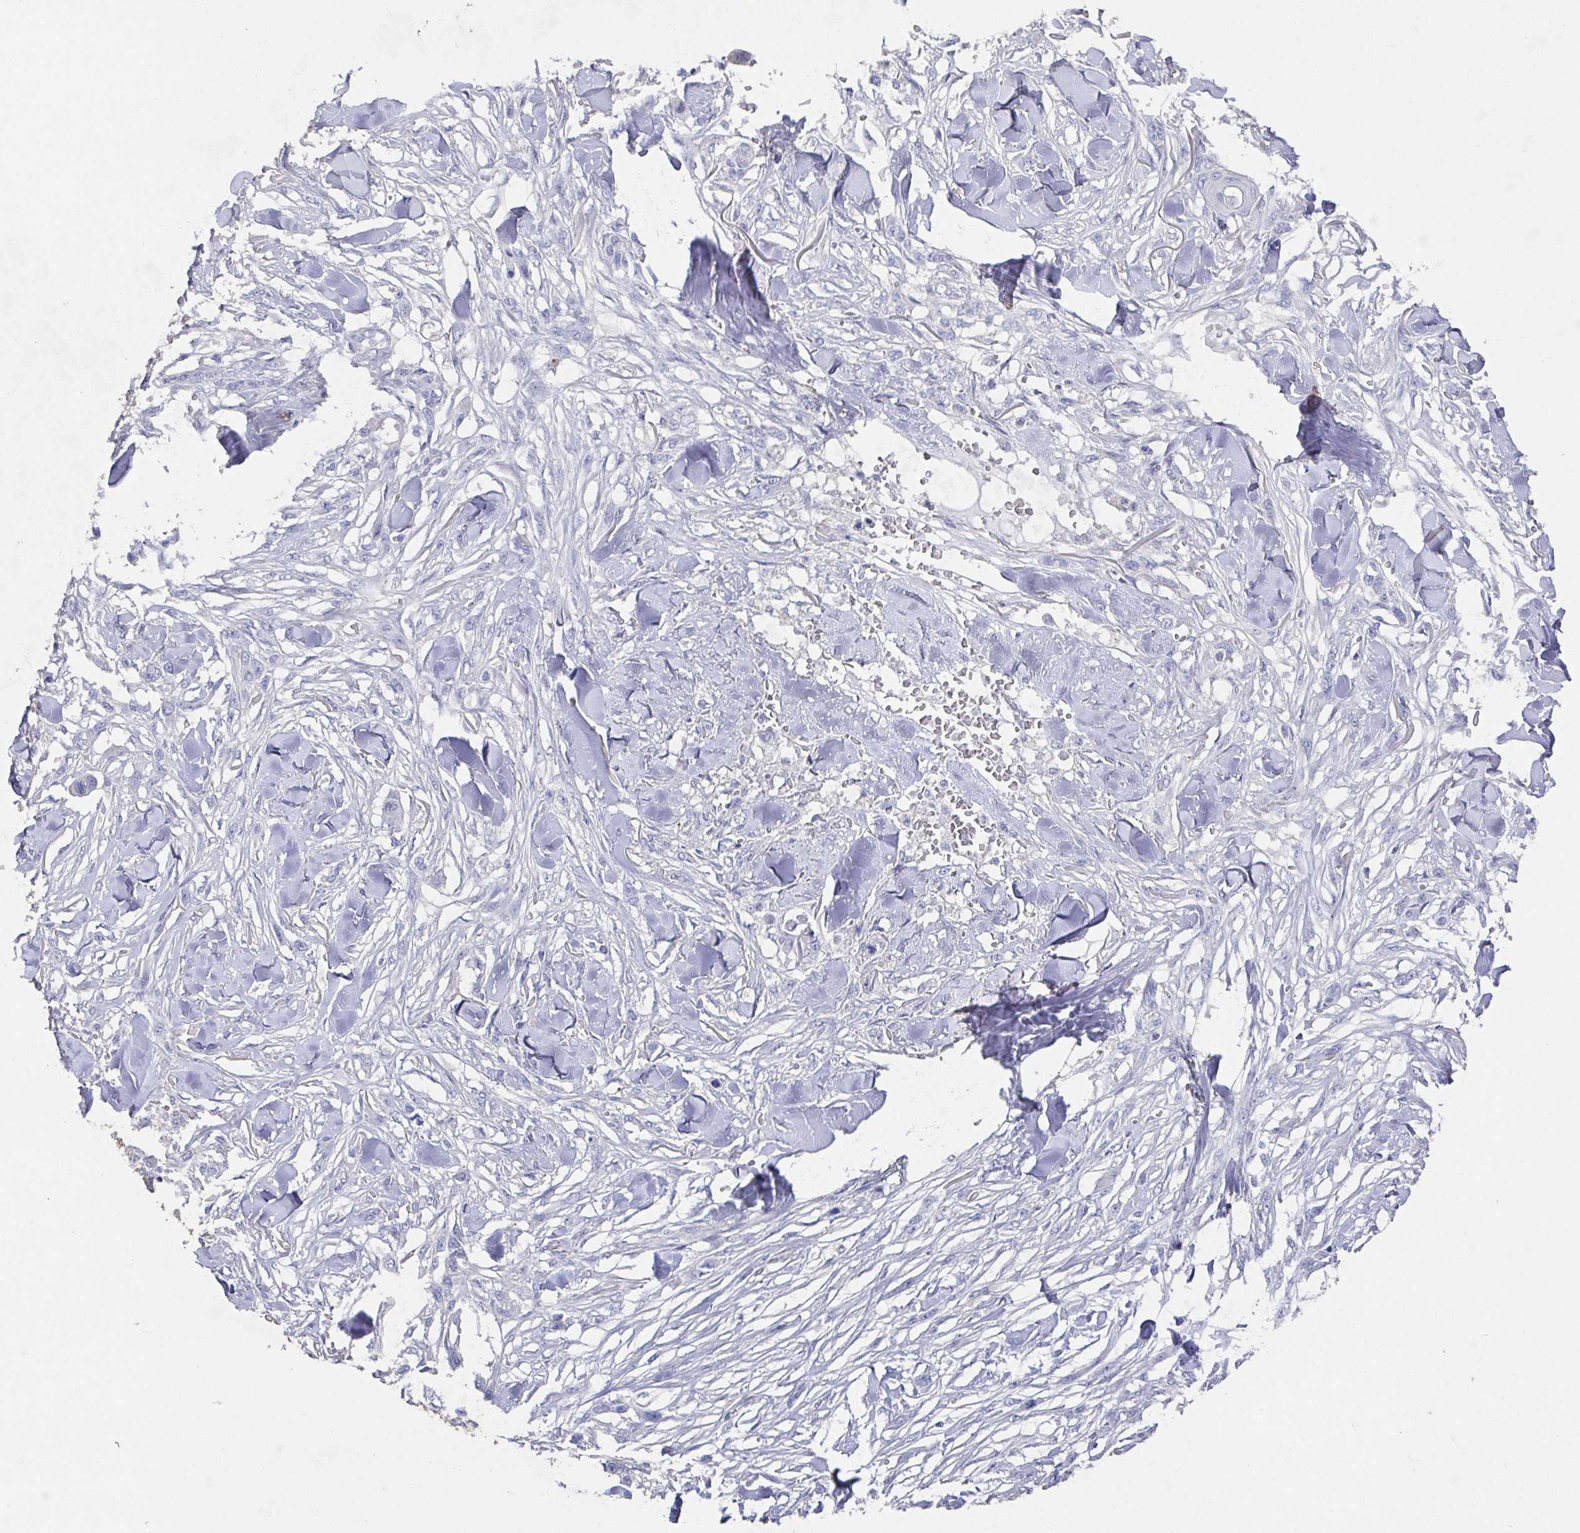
{"staining": {"intensity": "negative", "quantity": "none", "location": "none"}, "tissue": "skin cancer", "cell_type": "Tumor cells", "image_type": "cancer", "snomed": [{"axis": "morphology", "description": "Squamous cell carcinoma, NOS"}, {"axis": "topography", "description": "Skin"}], "caption": "High power microscopy micrograph of an immunohistochemistry (IHC) micrograph of skin squamous cell carcinoma, revealing no significant staining in tumor cells.", "gene": "SSC4D", "patient": {"sex": "female", "age": 59}}